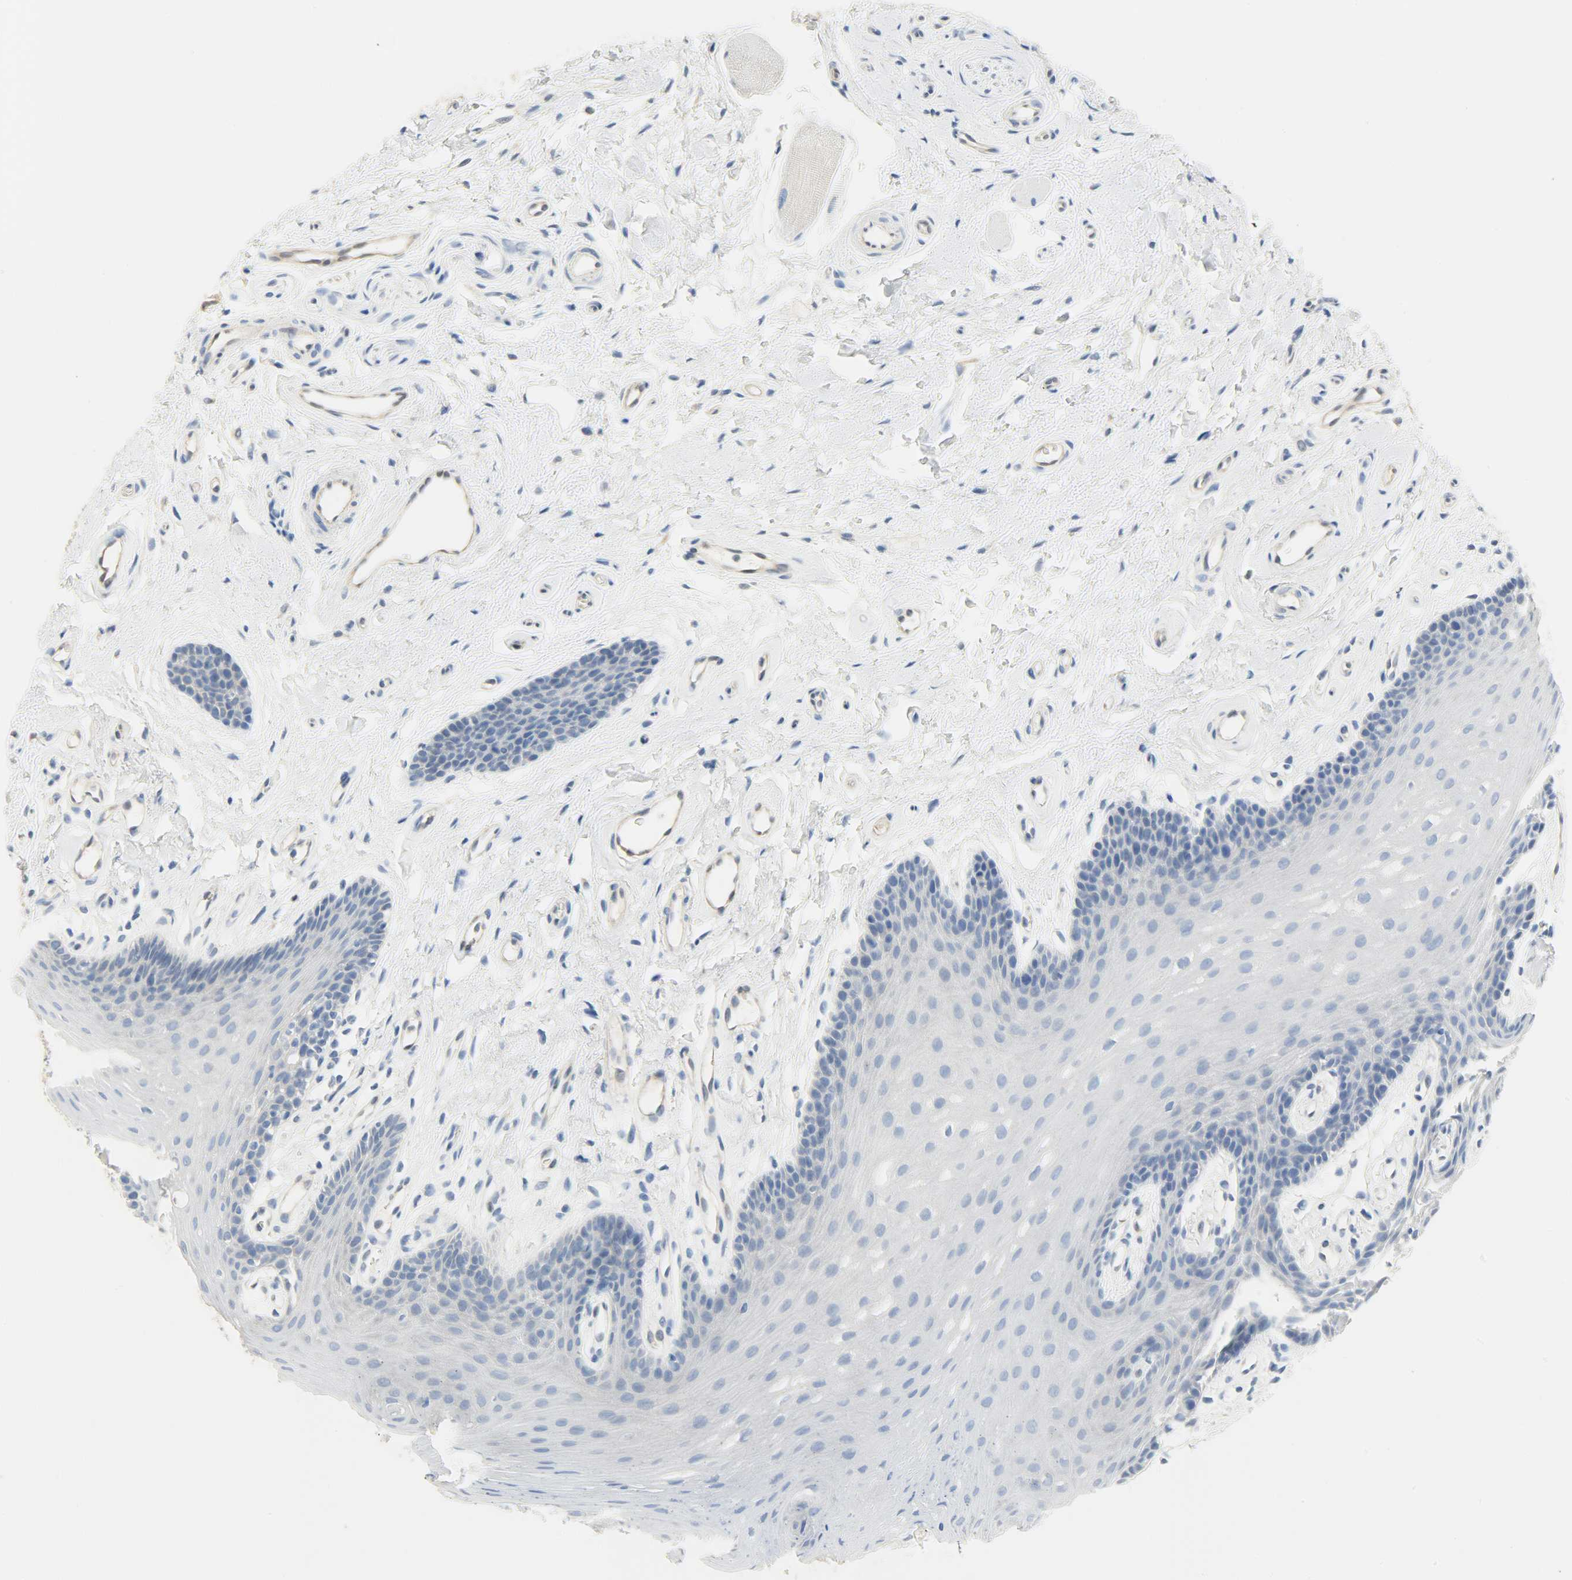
{"staining": {"intensity": "negative", "quantity": "none", "location": "none"}, "tissue": "oral mucosa", "cell_type": "Squamous epithelial cells", "image_type": "normal", "snomed": [{"axis": "morphology", "description": "Normal tissue, NOS"}, {"axis": "topography", "description": "Oral tissue"}], "caption": "The image exhibits no staining of squamous epithelial cells in benign oral mucosa.", "gene": "FKBP1A", "patient": {"sex": "male", "age": 62}}